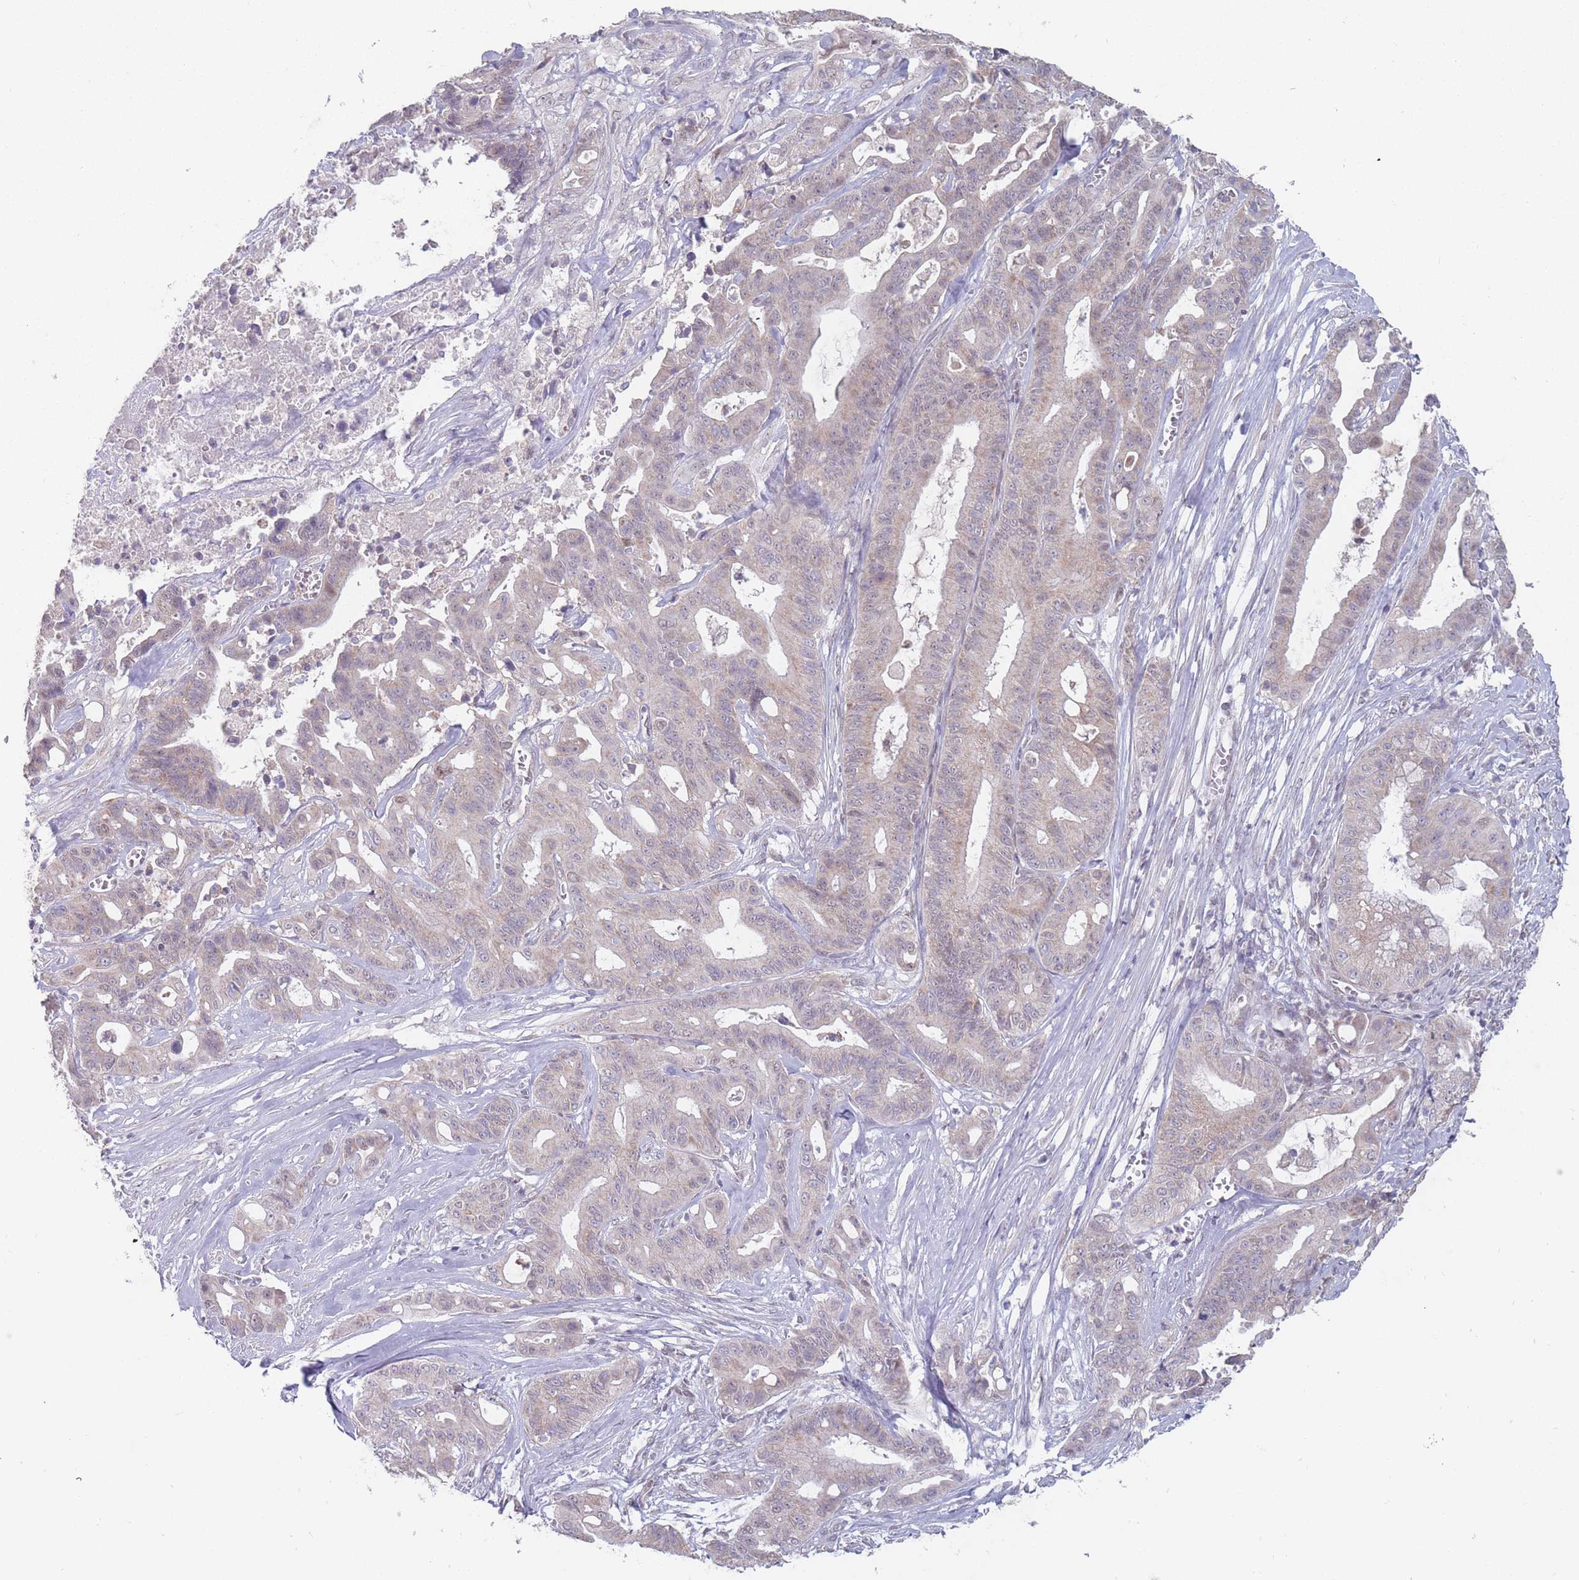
{"staining": {"intensity": "negative", "quantity": "none", "location": "none"}, "tissue": "ovarian cancer", "cell_type": "Tumor cells", "image_type": "cancer", "snomed": [{"axis": "morphology", "description": "Cystadenocarcinoma, mucinous, NOS"}, {"axis": "topography", "description": "Ovary"}], "caption": "Immunohistochemistry histopathology image of neoplastic tissue: human mucinous cystadenocarcinoma (ovarian) stained with DAB displays no significant protein staining in tumor cells. (DAB IHC visualized using brightfield microscopy, high magnification).", "gene": "PEX7", "patient": {"sex": "female", "age": 70}}